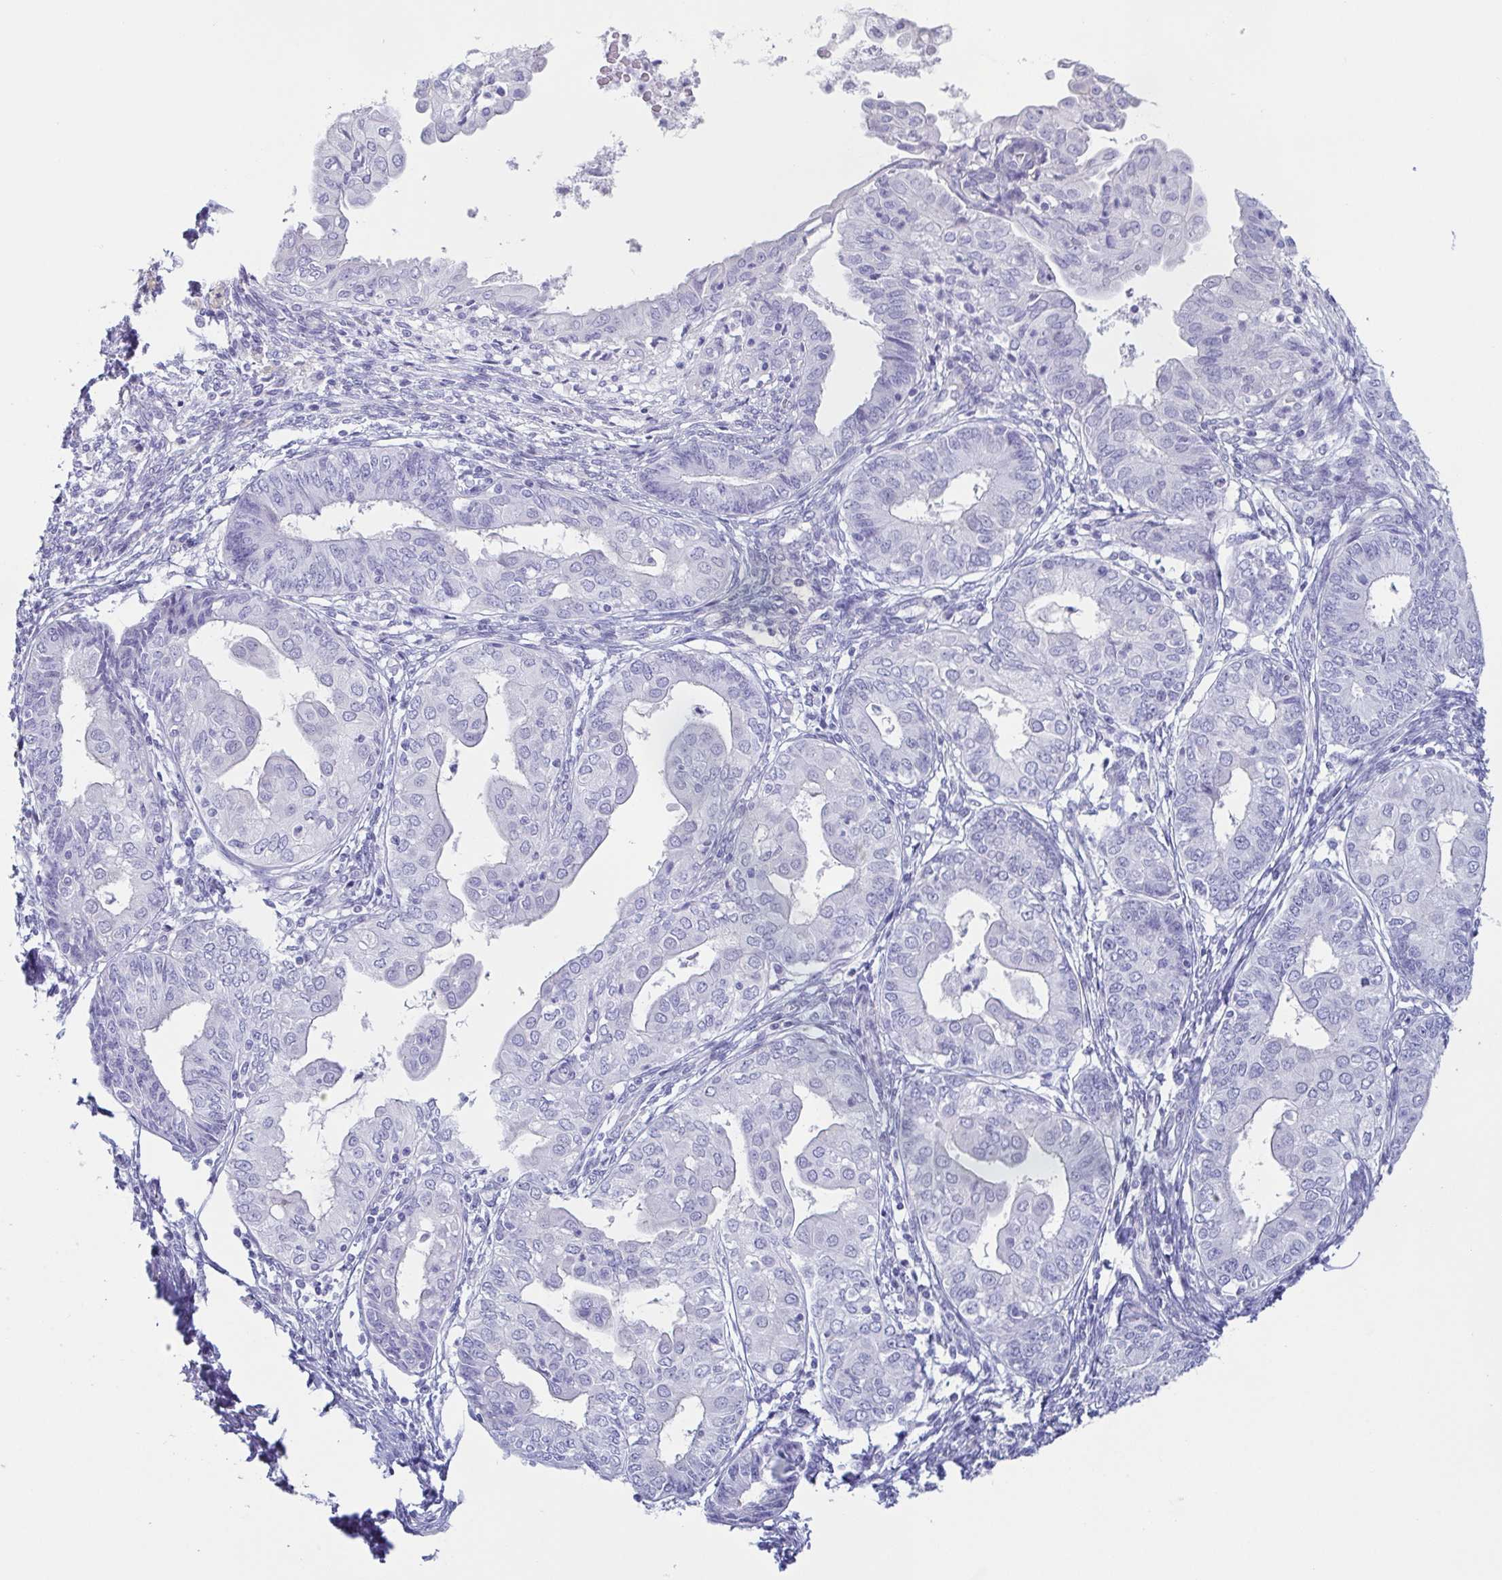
{"staining": {"intensity": "negative", "quantity": "none", "location": "none"}, "tissue": "endometrial cancer", "cell_type": "Tumor cells", "image_type": "cancer", "snomed": [{"axis": "morphology", "description": "Adenocarcinoma, NOS"}, {"axis": "topography", "description": "Endometrium"}], "caption": "Tumor cells show no significant protein expression in endometrial cancer.", "gene": "PRR4", "patient": {"sex": "female", "age": 68}}